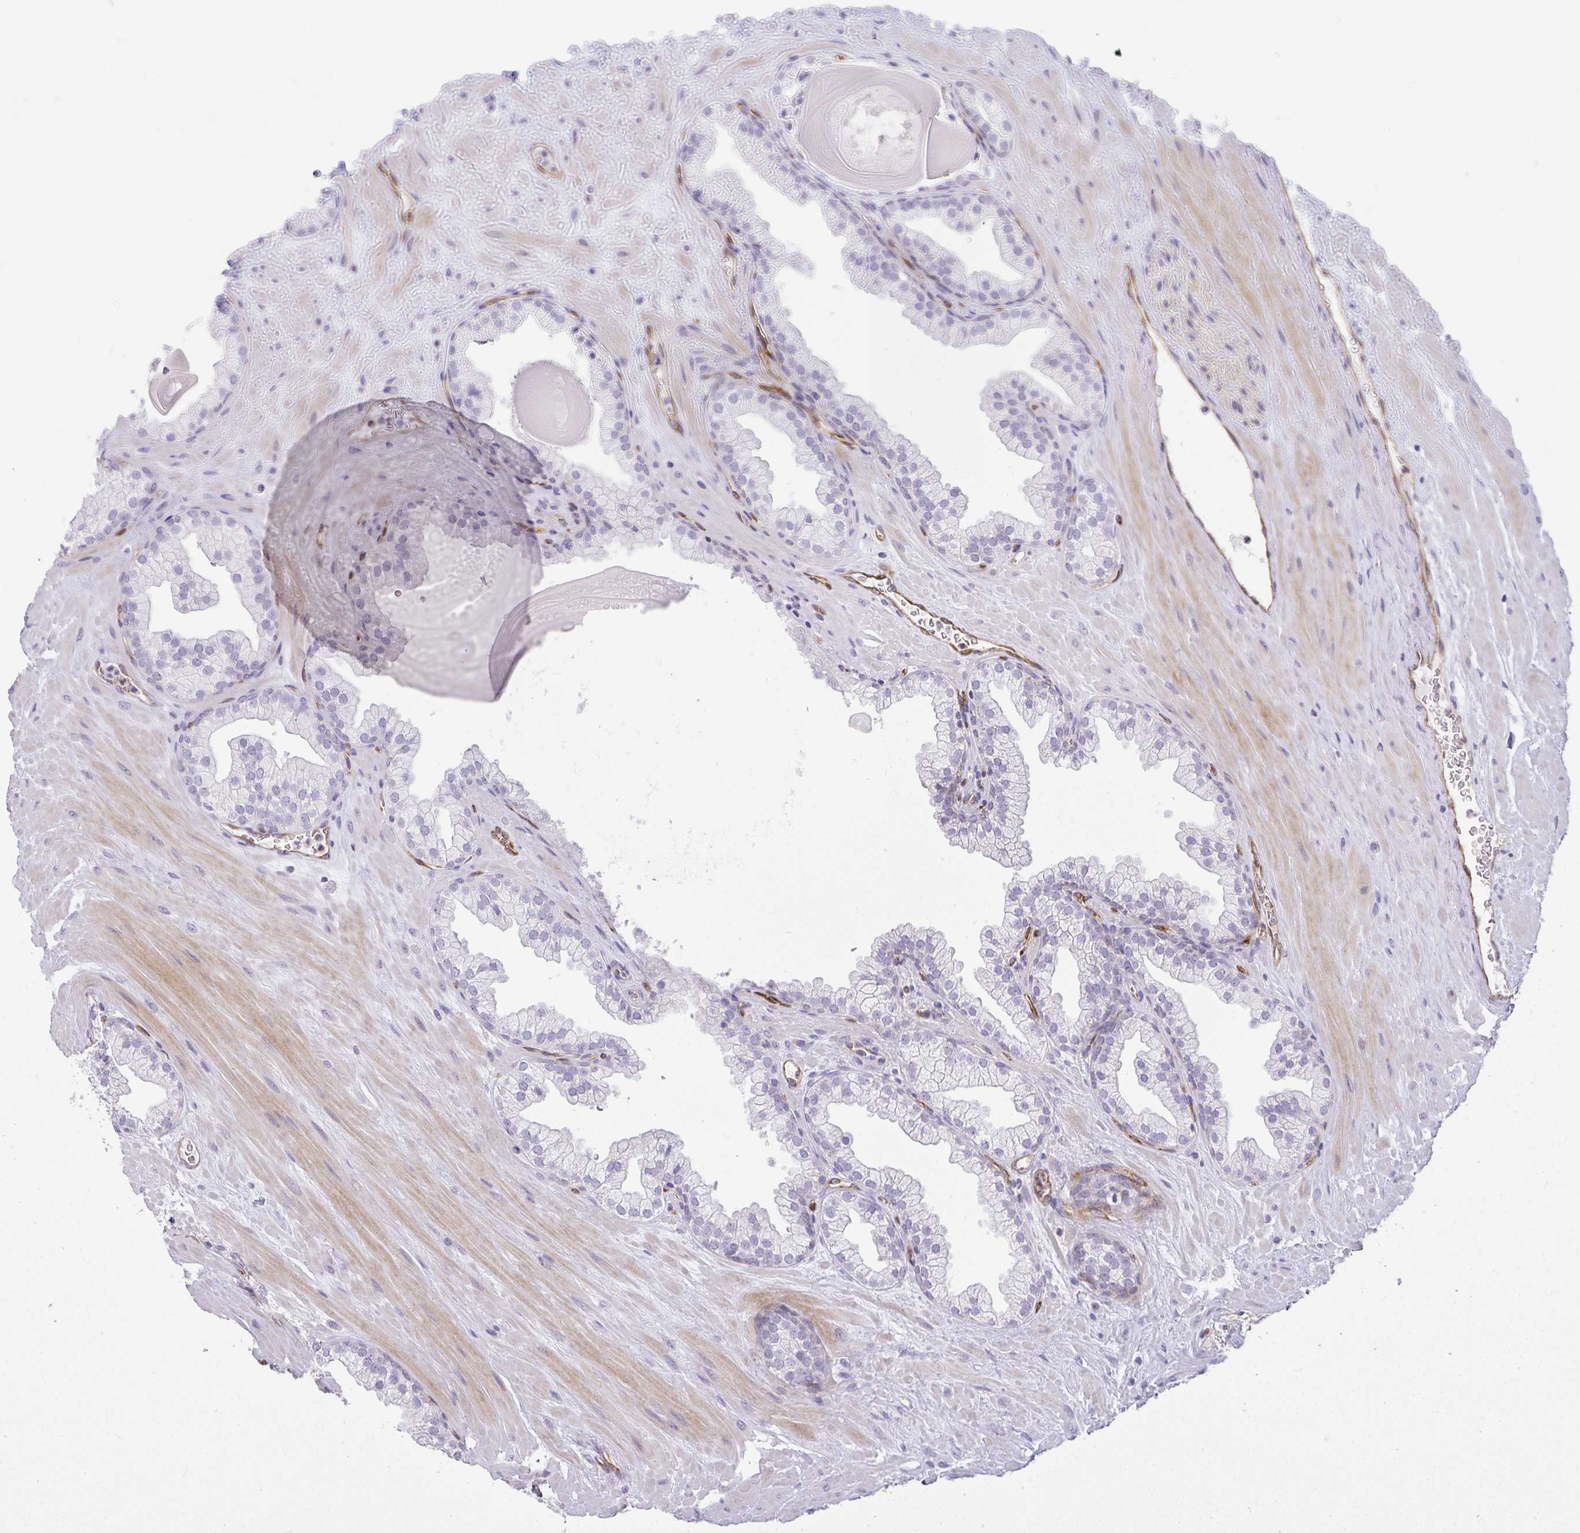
{"staining": {"intensity": "negative", "quantity": "none", "location": "none"}, "tissue": "prostate", "cell_type": "Glandular cells", "image_type": "normal", "snomed": [{"axis": "morphology", "description": "Normal tissue, NOS"}, {"axis": "topography", "description": "Prostate"}, {"axis": "topography", "description": "Peripheral nerve tissue"}], "caption": "Protein analysis of normal prostate displays no significant positivity in glandular cells. (Stains: DAB (3,3'-diaminobenzidine) IHC with hematoxylin counter stain, Microscopy: brightfield microscopy at high magnification).", "gene": "LIPE", "patient": {"sex": "male", "age": 61}}